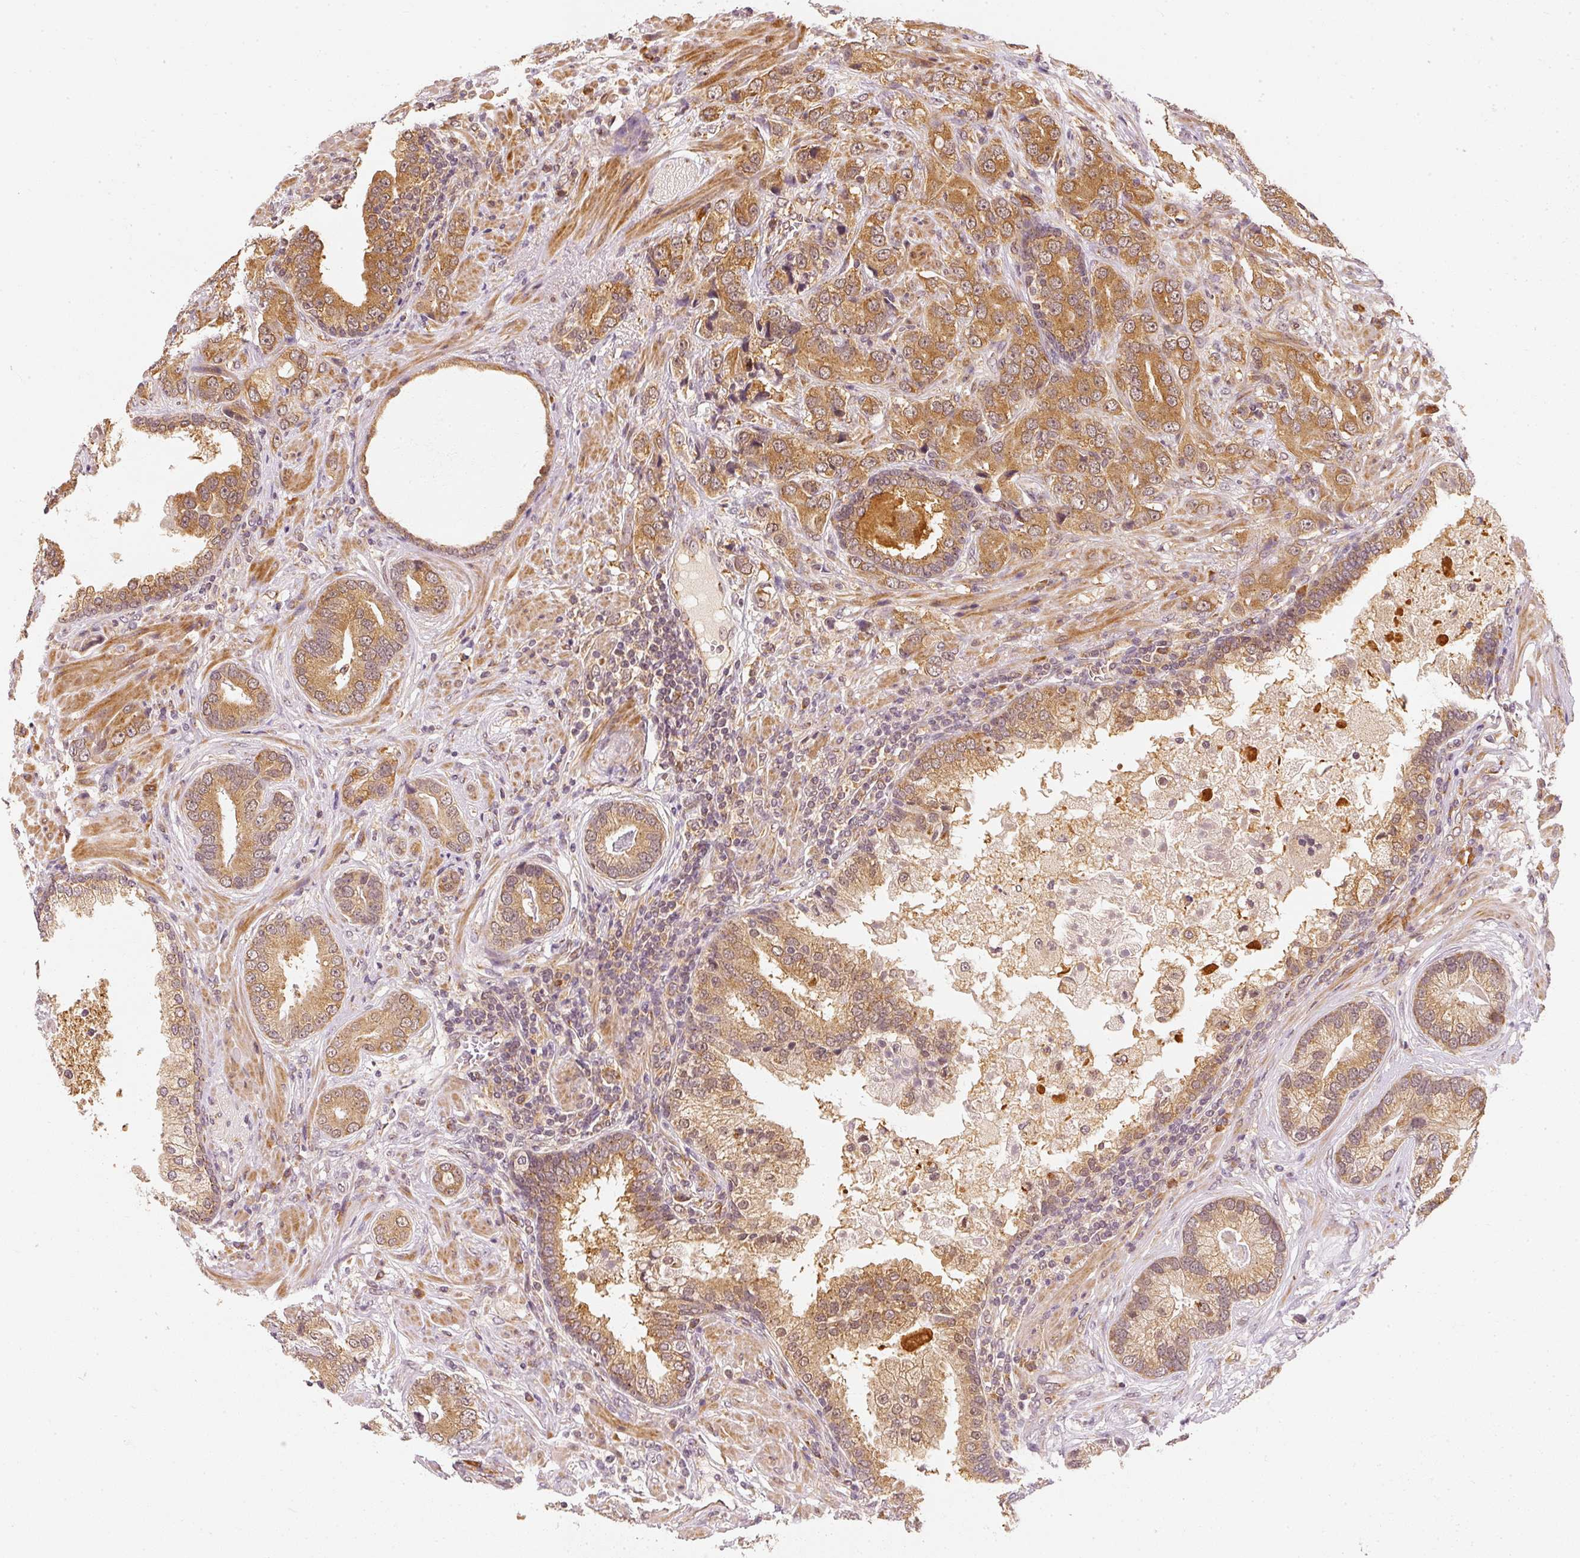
{"staining": {"intensity": "moderate", "quantity": ">75%", "location": "cytoplasmic/membranous"}, "tissue": "prostate cancer", "cell_type": "Tumor cells", "image_type": "cancer", "snomed": [{"axis": "morphology", "description": "Adenocarcinoma, High grade"}, {"axis": "topography", "description": "Prostate"}], "caption": "The histopathology image exhibits immunohistochemical staining of prostate cancer (high-grade adenocarcinoma). There is moderate cytoplasmic/membranous staining is present in approximately >75% of tumor cells.", "gene": "EEF1A2", "patient": {"sex": "male", "age": 55}}